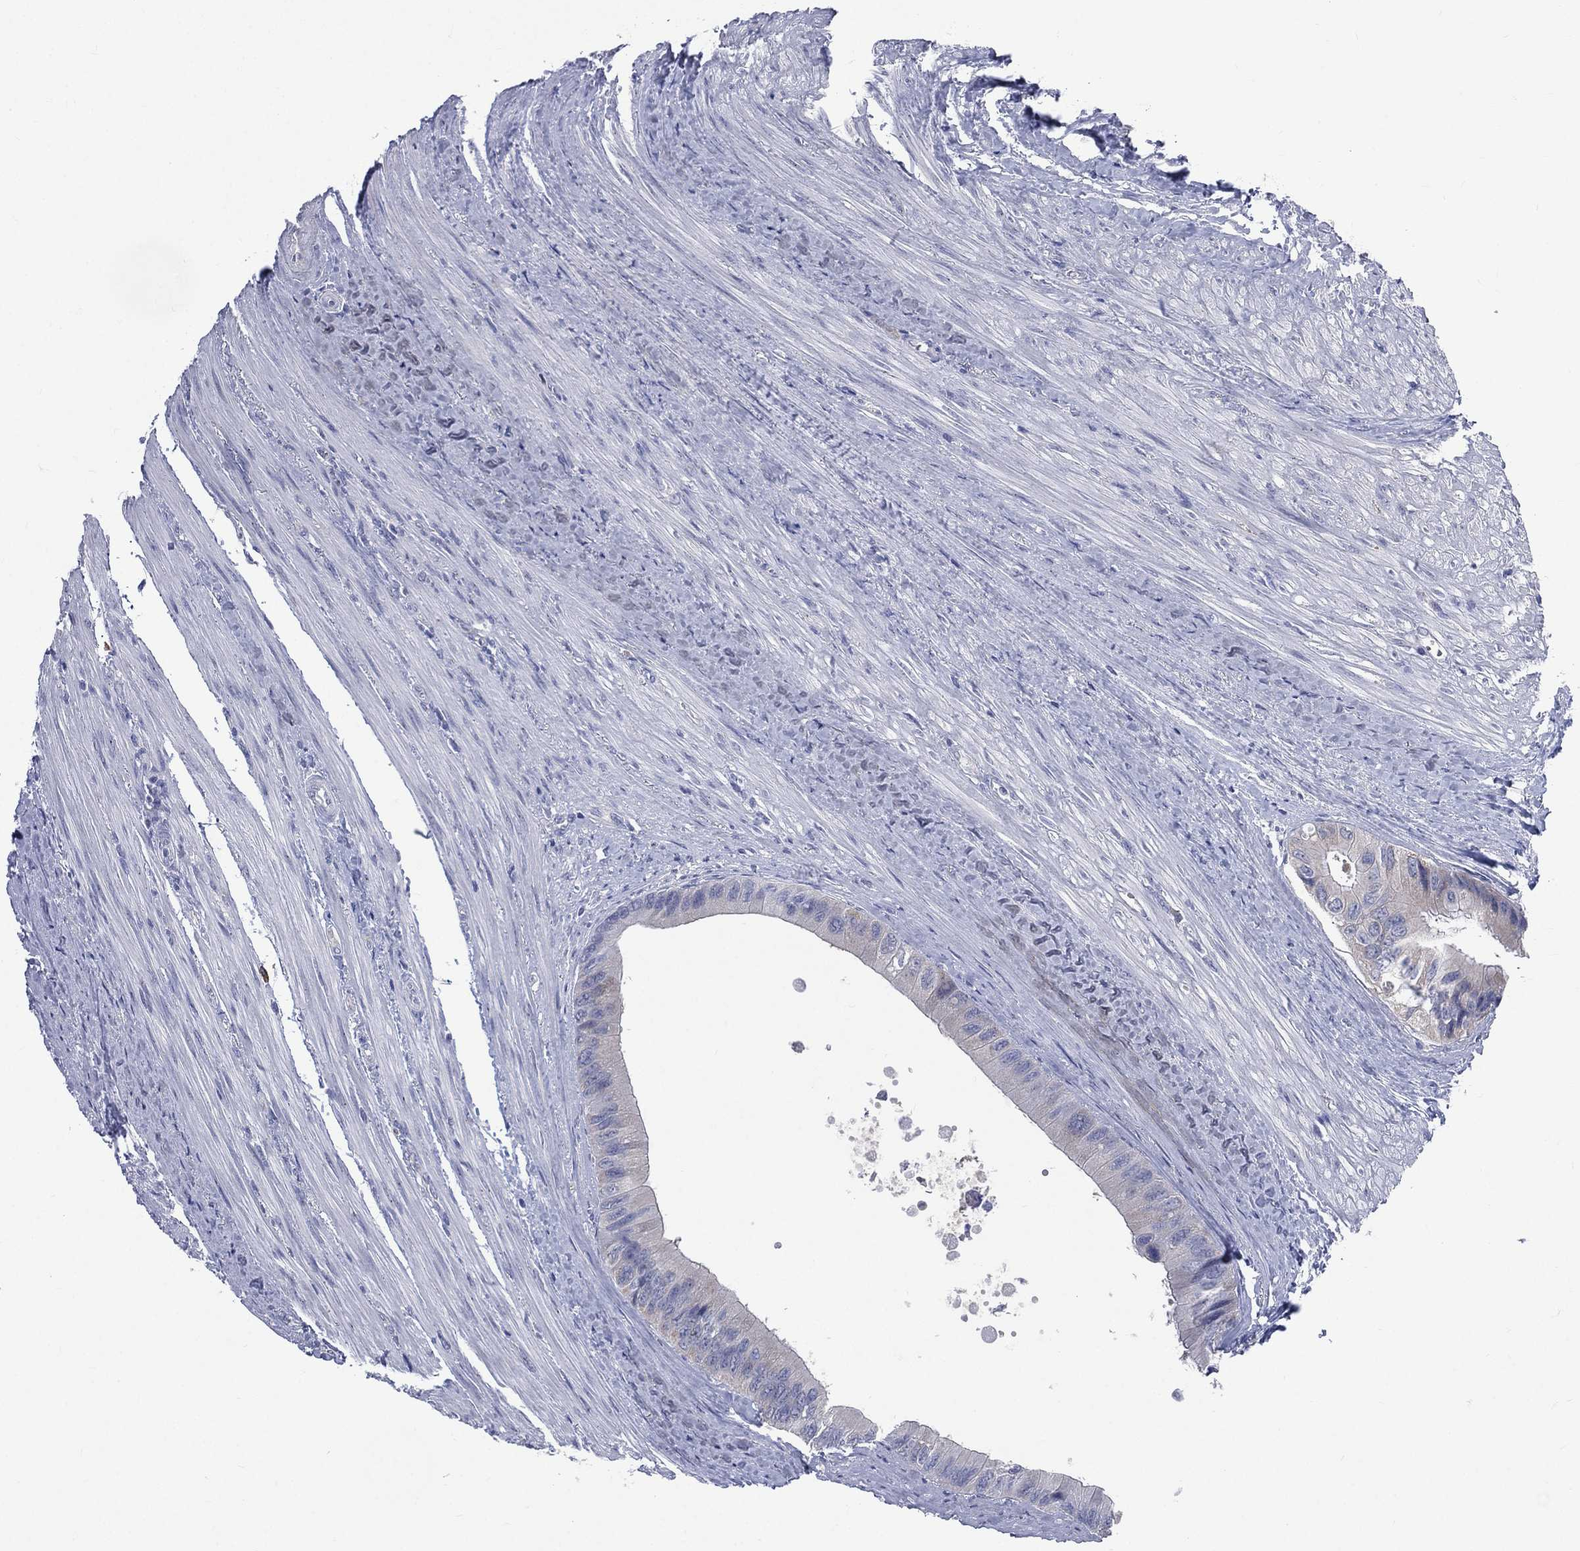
{"staining": {"intensity": "negative", "quantity": "none", "location": "none"}, "tissue": "colorectal cancer", "cell_type": "Tumor cells", "image_type": "cancer", "snomed": [{"axis": "morphology", "description": "Normal tissue, NOS"}, {"axis": "morphology", "description": "Adenocarcinoma, NOS"}, {"axis": "topography", "description": "Colon"}], "caption": "Photomicrograph shows no significant protein positivity in tumor cells of adenocarcinoma (colorectal). Nuclei are stained in blue.", "gene": "AKAP3", "patient": {"sex": "male", "age": 65}}